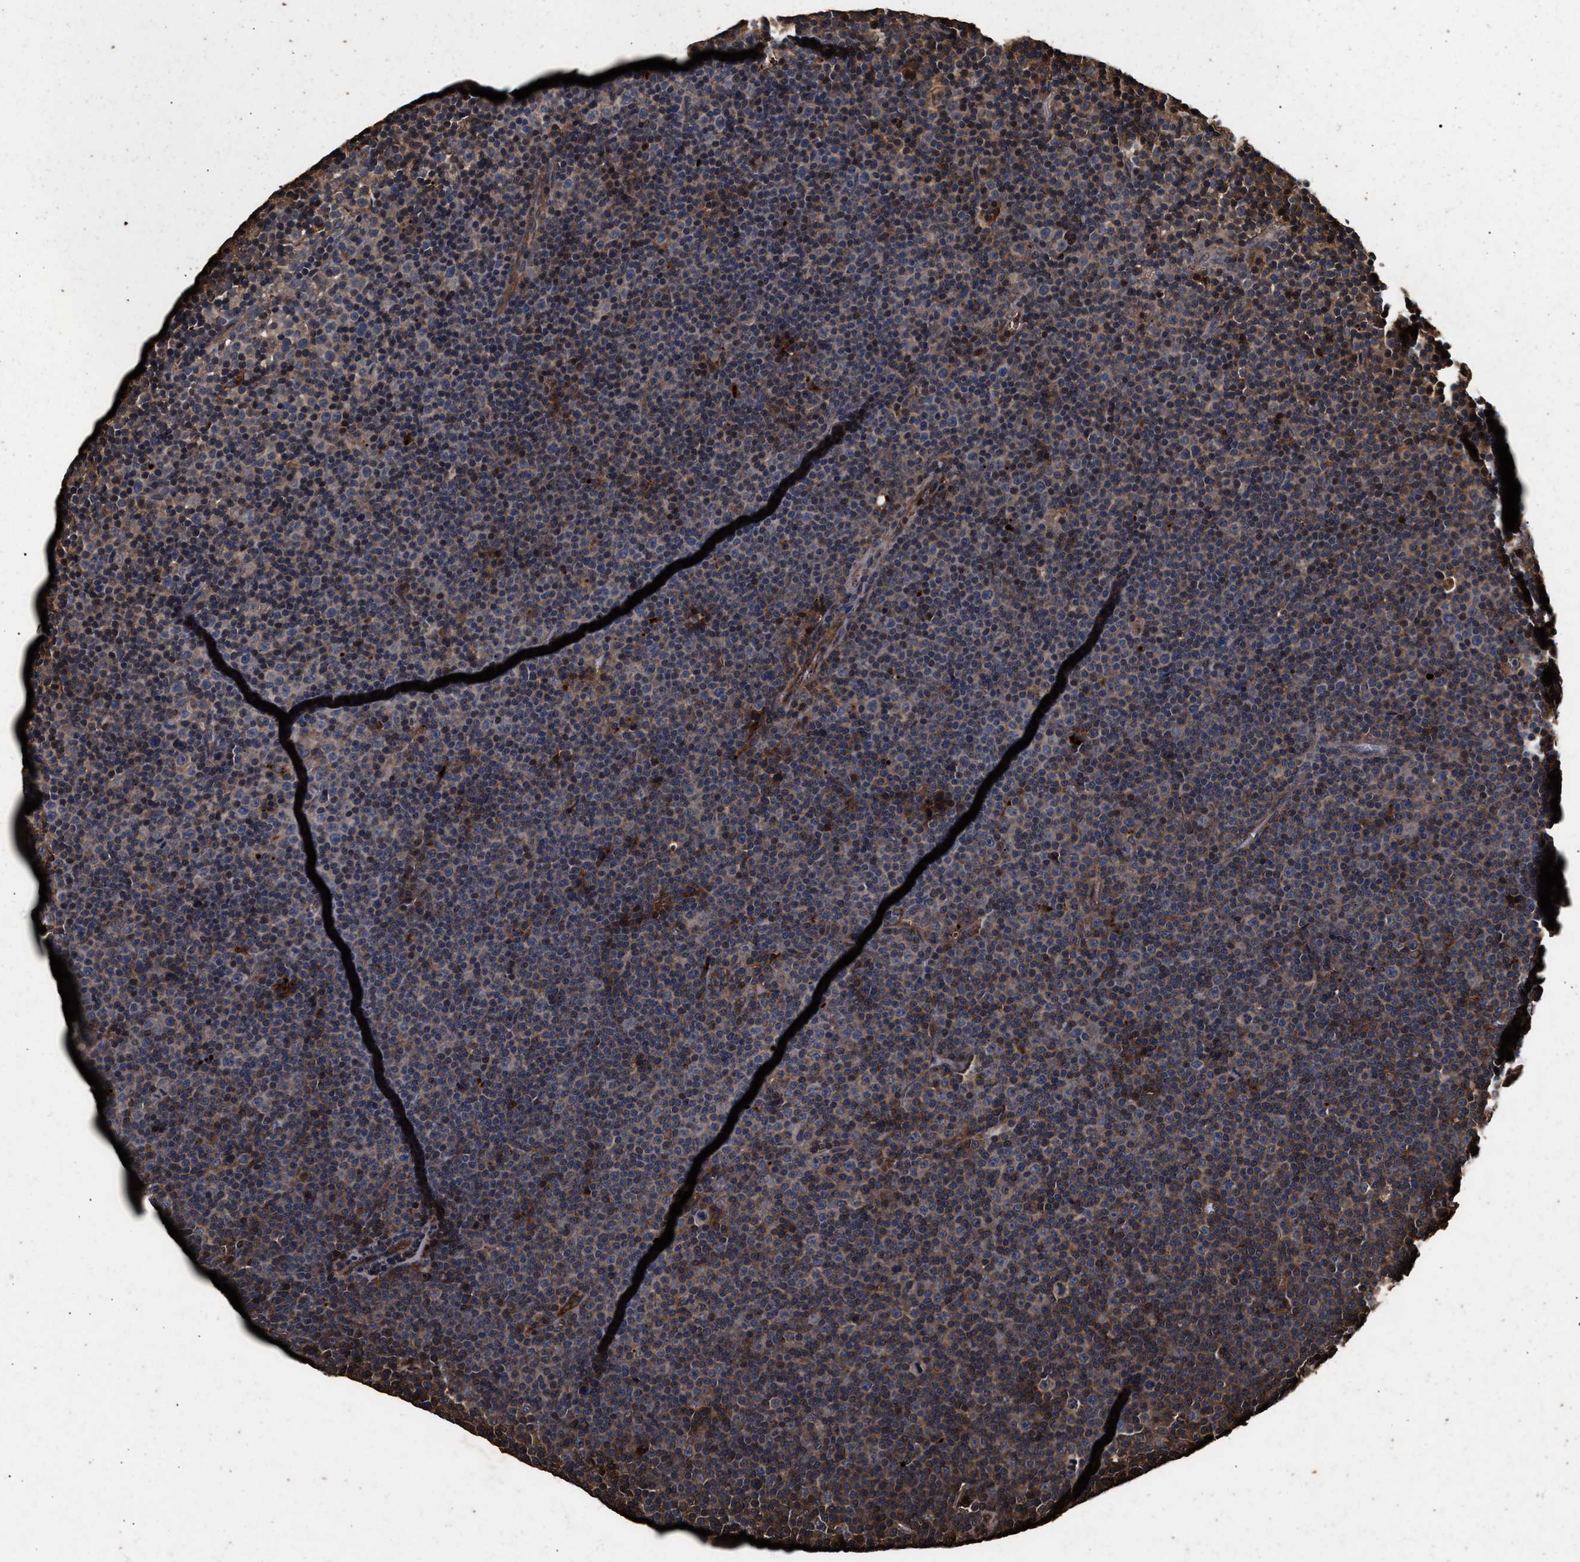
{"staining": {"intensity": "moderate", "quantity": "25%-75%", "location": "cytoplasmic/membranous"}, "tissue": "lymphoma", "cell_type": "Tumor cells", "image_type": "cancer", "snomed": [{"axis": "morphology", "description": "Malignant lymphoma, non-Hodgkin's type, Low grade"}, {"axis": "topography", "description": "Lymph node"}], "caption": "Lymphoma stained with a protein marker demonstrates moderate staining in tumor cells.", "gene": "KYAT1", "patient": {"sex": "female", "age": 67}}